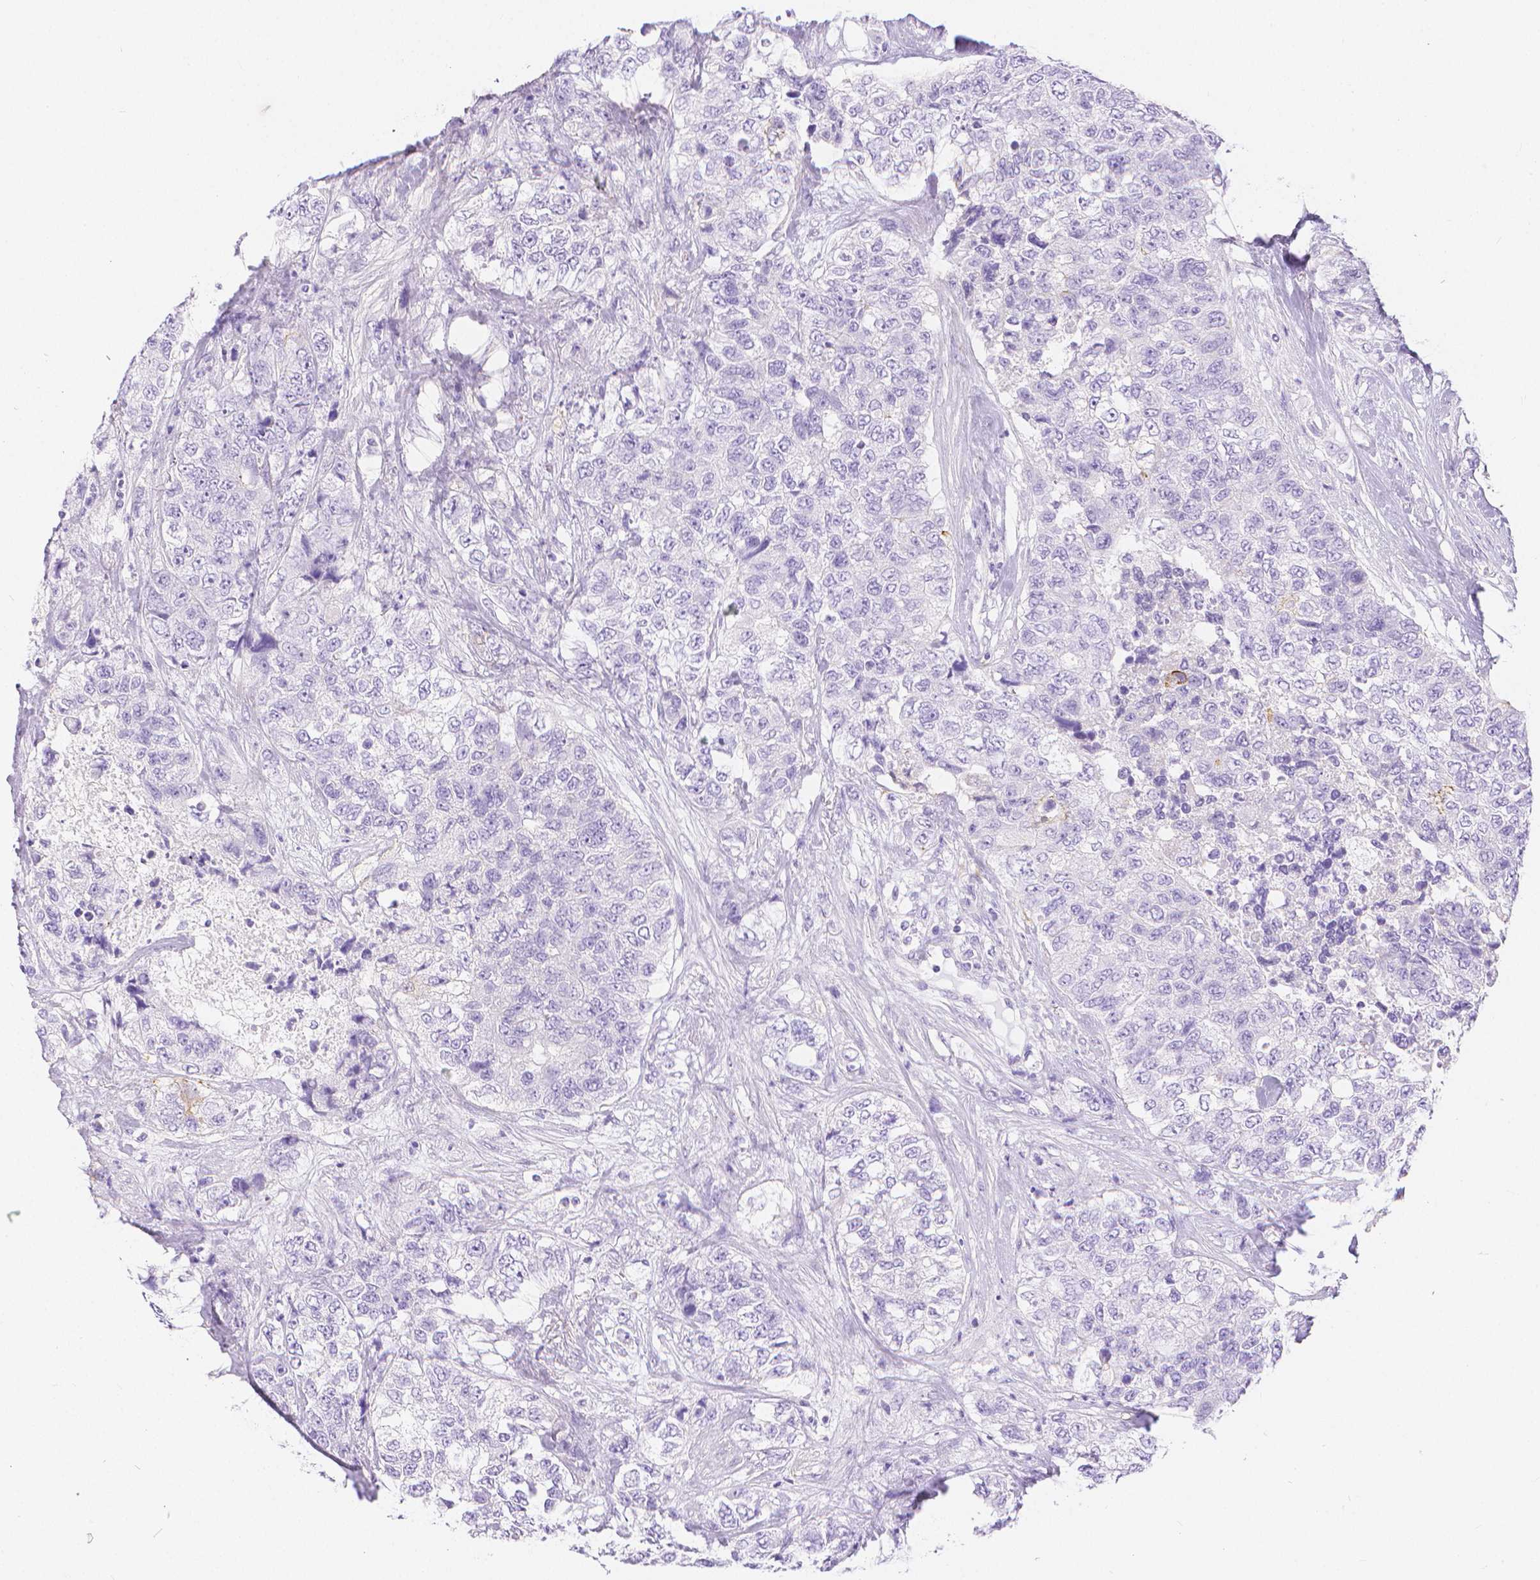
{"staining": {"intensity": "negative", "quantity": "none", "location": "none"}, "tissue": "urothelial cancer", "cell_type": "Tumor cells", "image_type": "cancer", "snomed": [{"axis": "morphology", "description": "Urothelial carcinoma, High grade"}, {"axis": "topography", "description": "Urinary bladder"}], "caption": "Immunohistochemistry (IHC) micrograph of neoplastic tissue: human high-grade urothelial carcinoma stained with DAB shows no significant protein expression in tumor cells.", "gene": "SLC27A5", "patient": {"sex": "female", "age": 78}}